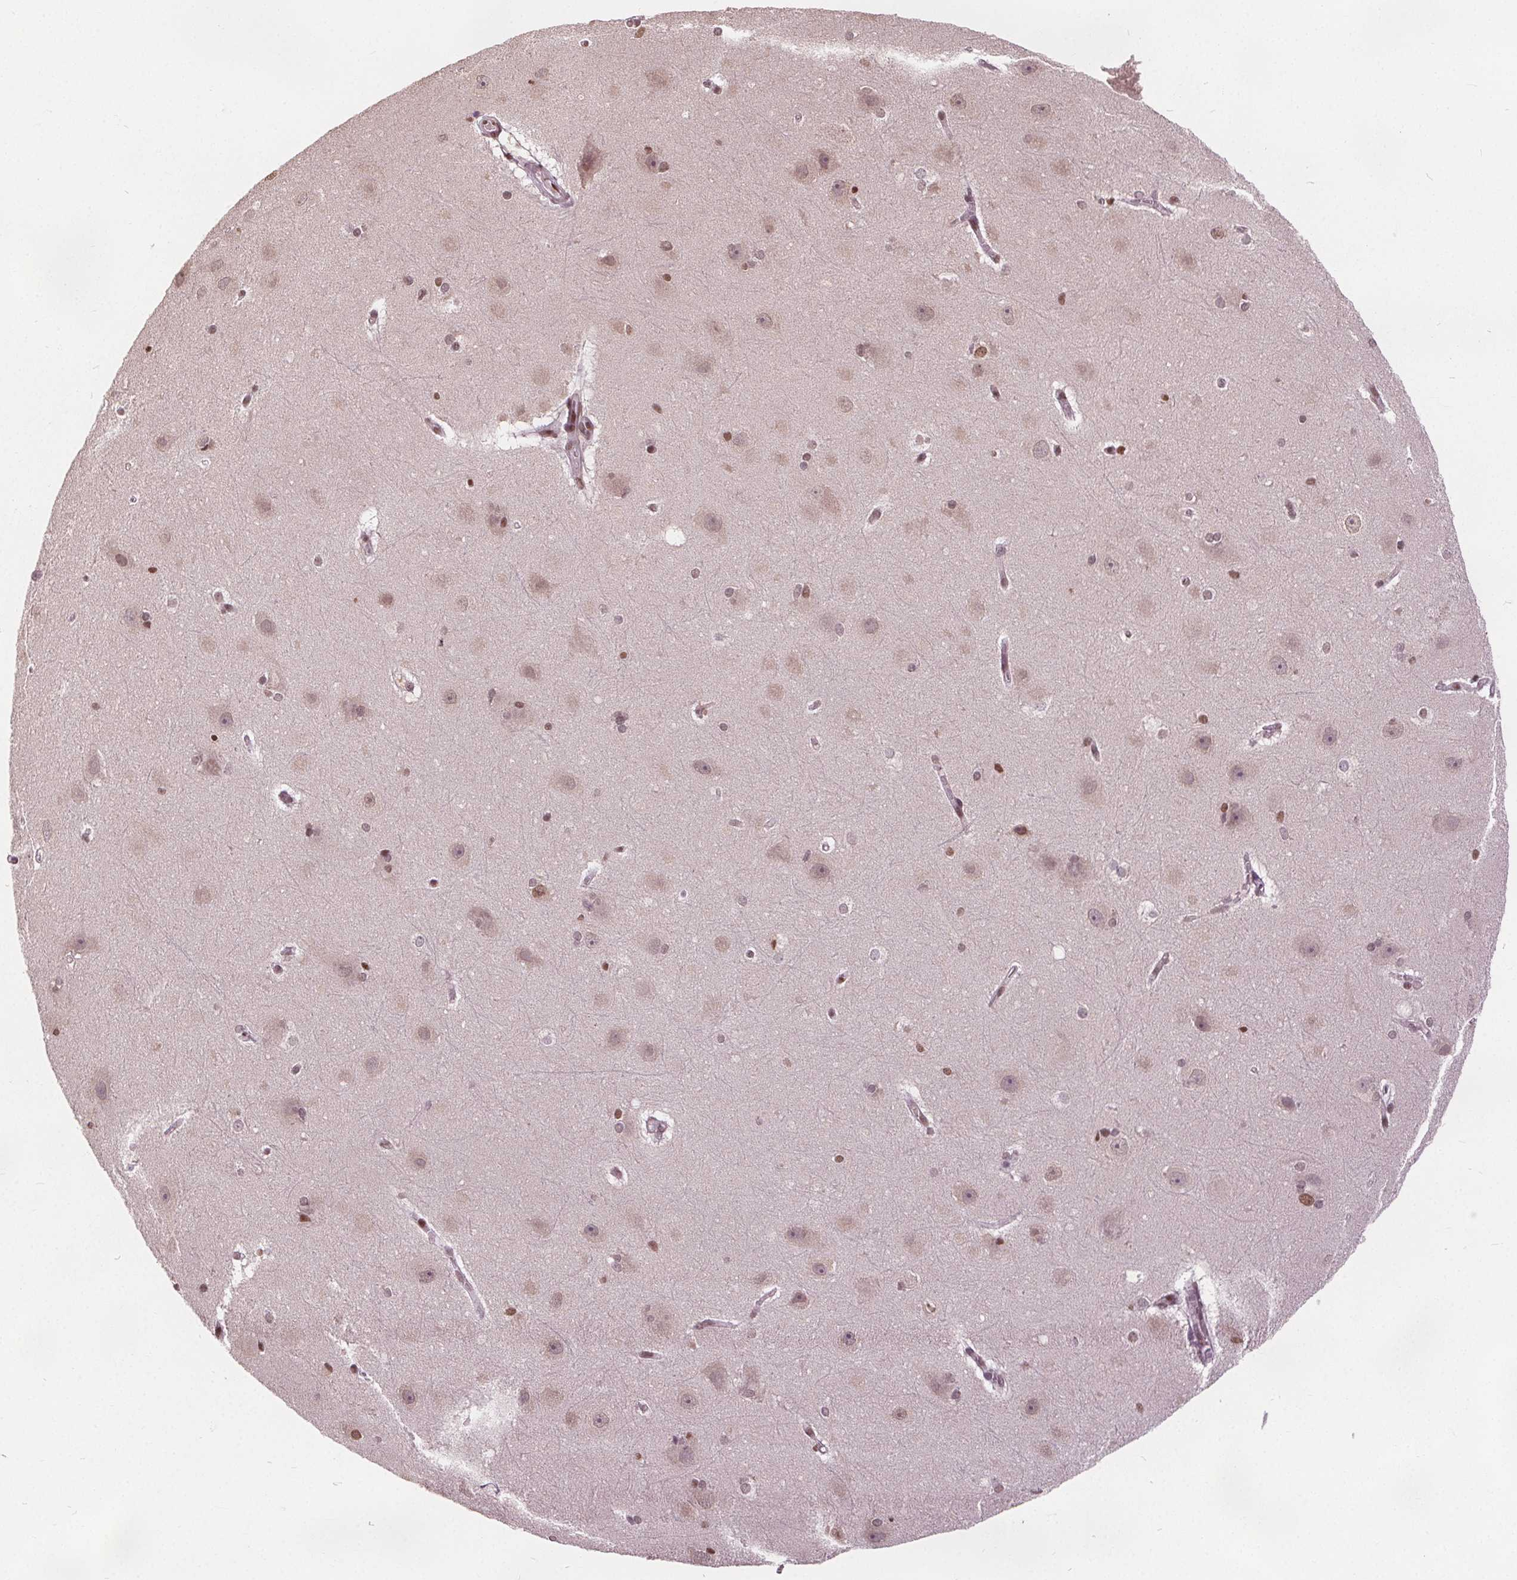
{"staining": {"intensity": "moderate", "quantity": "25%-75%", "location": "nuclear"}, "tissue": "hippocampus", "cell_type": "Glial cells", "image_type": "normal", "snomed": [{"axis": "morphology", "description": "Normal tissue, NOS"}, {"axis": "topography", "description": "Cerebral cortex"}, {"axis": "topography", "description": "Hippocampus"}], "caption": "Immunohistochemistry histopathology image of benign human hippocampus stained for a protein (brown), which displays medium levels of moderate nuclear staining in about 25%-75% of glial cells.", "gene": "ISLR2", "patient": {"sex": "female", "age": 19}}